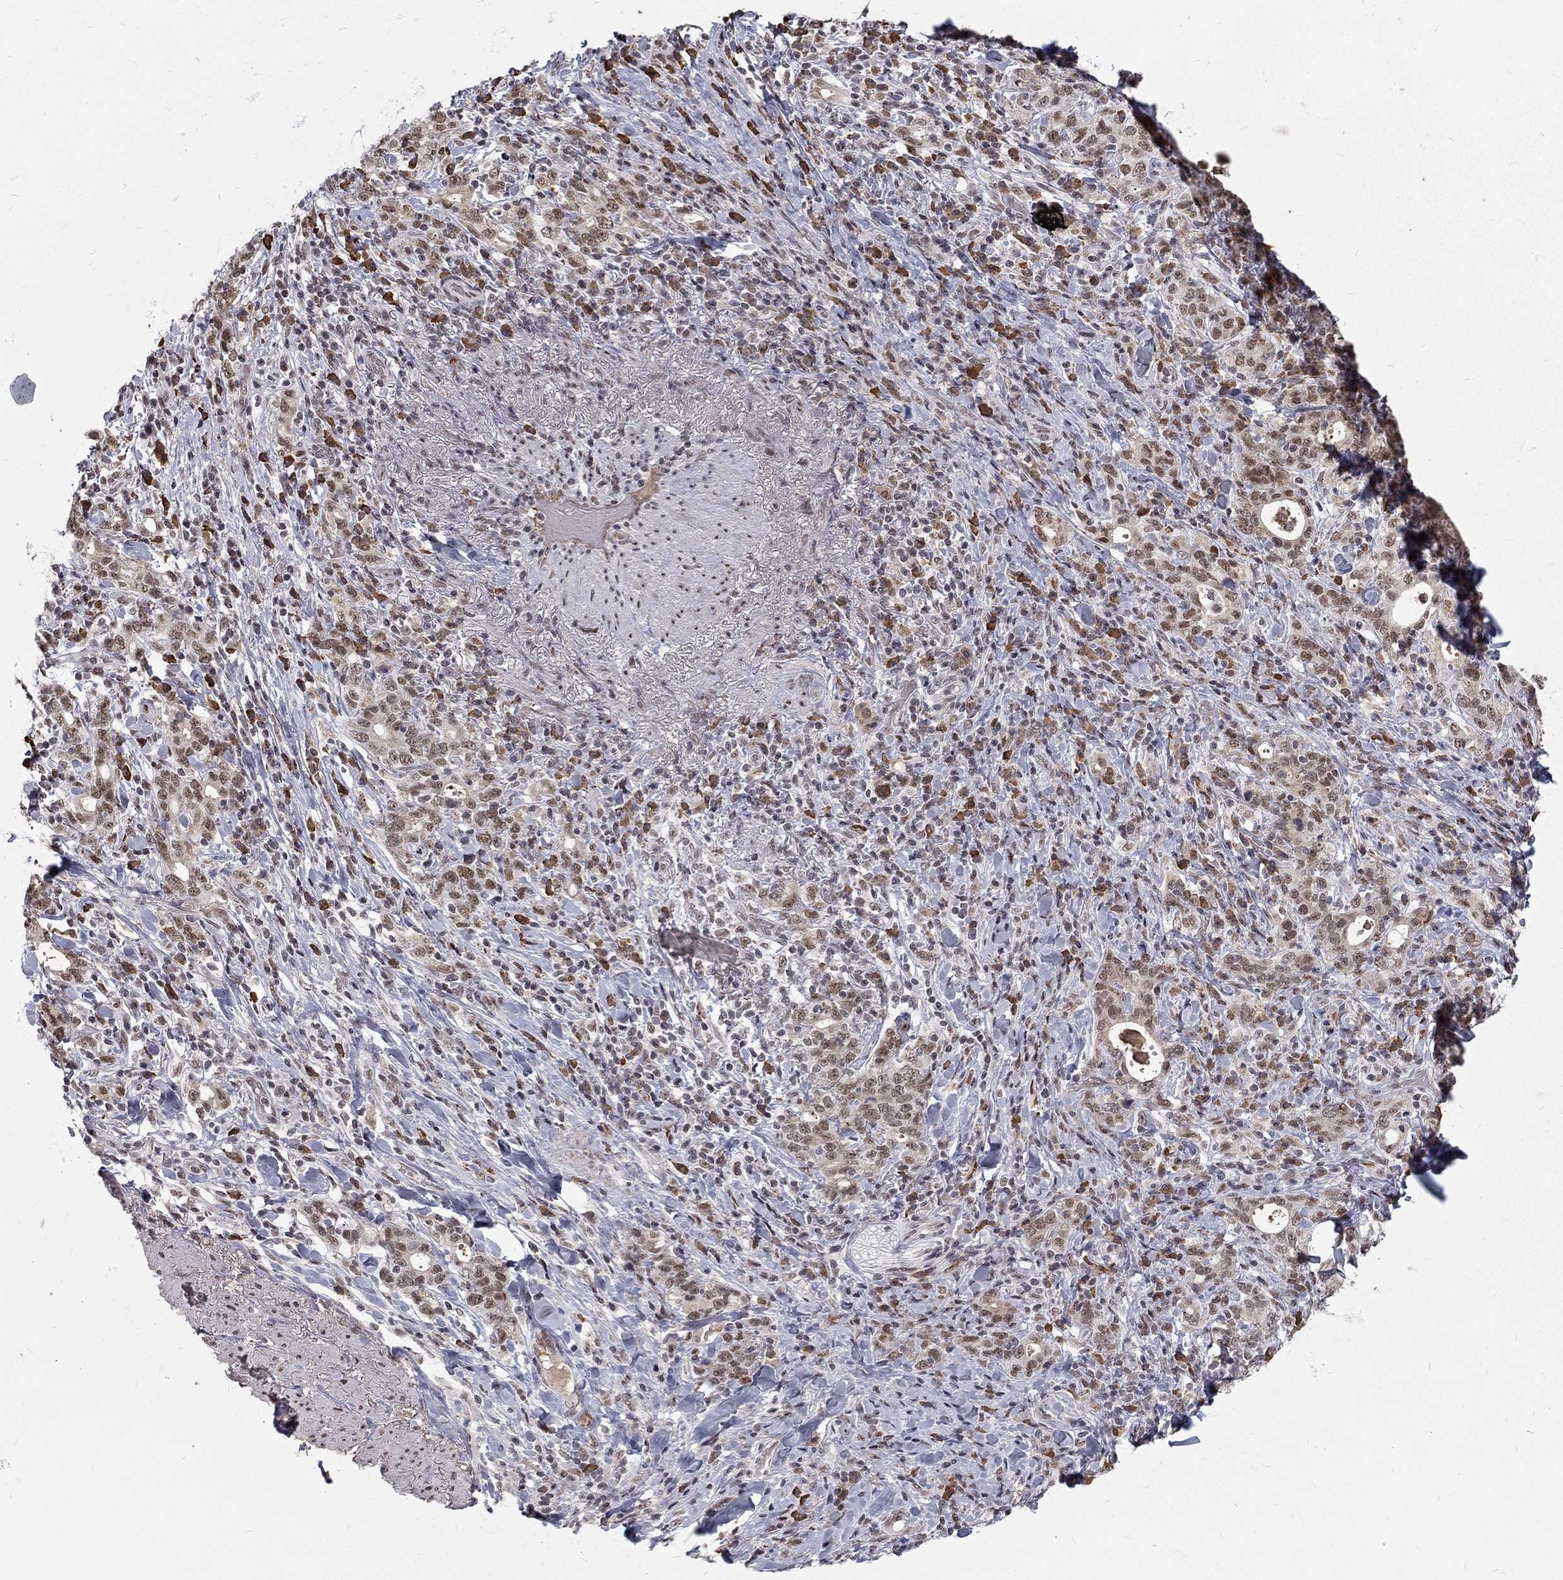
{"staining": {"intensity": "moderate", "quantity": "25%-75%", "location": "cytoplasmic/membranous,nuclear"}, "tissue": "stomach cancer", "cell_type": "Tumor cells", "image_type": "cancer", "snomed": [{"axis": "morphology", "description": "Adenocarcinoma, NOS"}, {"axis": "topography", "description": "Stomach"}], "caption": "Tumor cells exhibit moderate cytoplasmic/membranous and nuclear staining in about 25%-75% of cells in stomach cancer. (IHC, brightfield microscopy, high magnification).", "gene": "TCEAL1", "patient": {"sex": "male", "age": 79}}